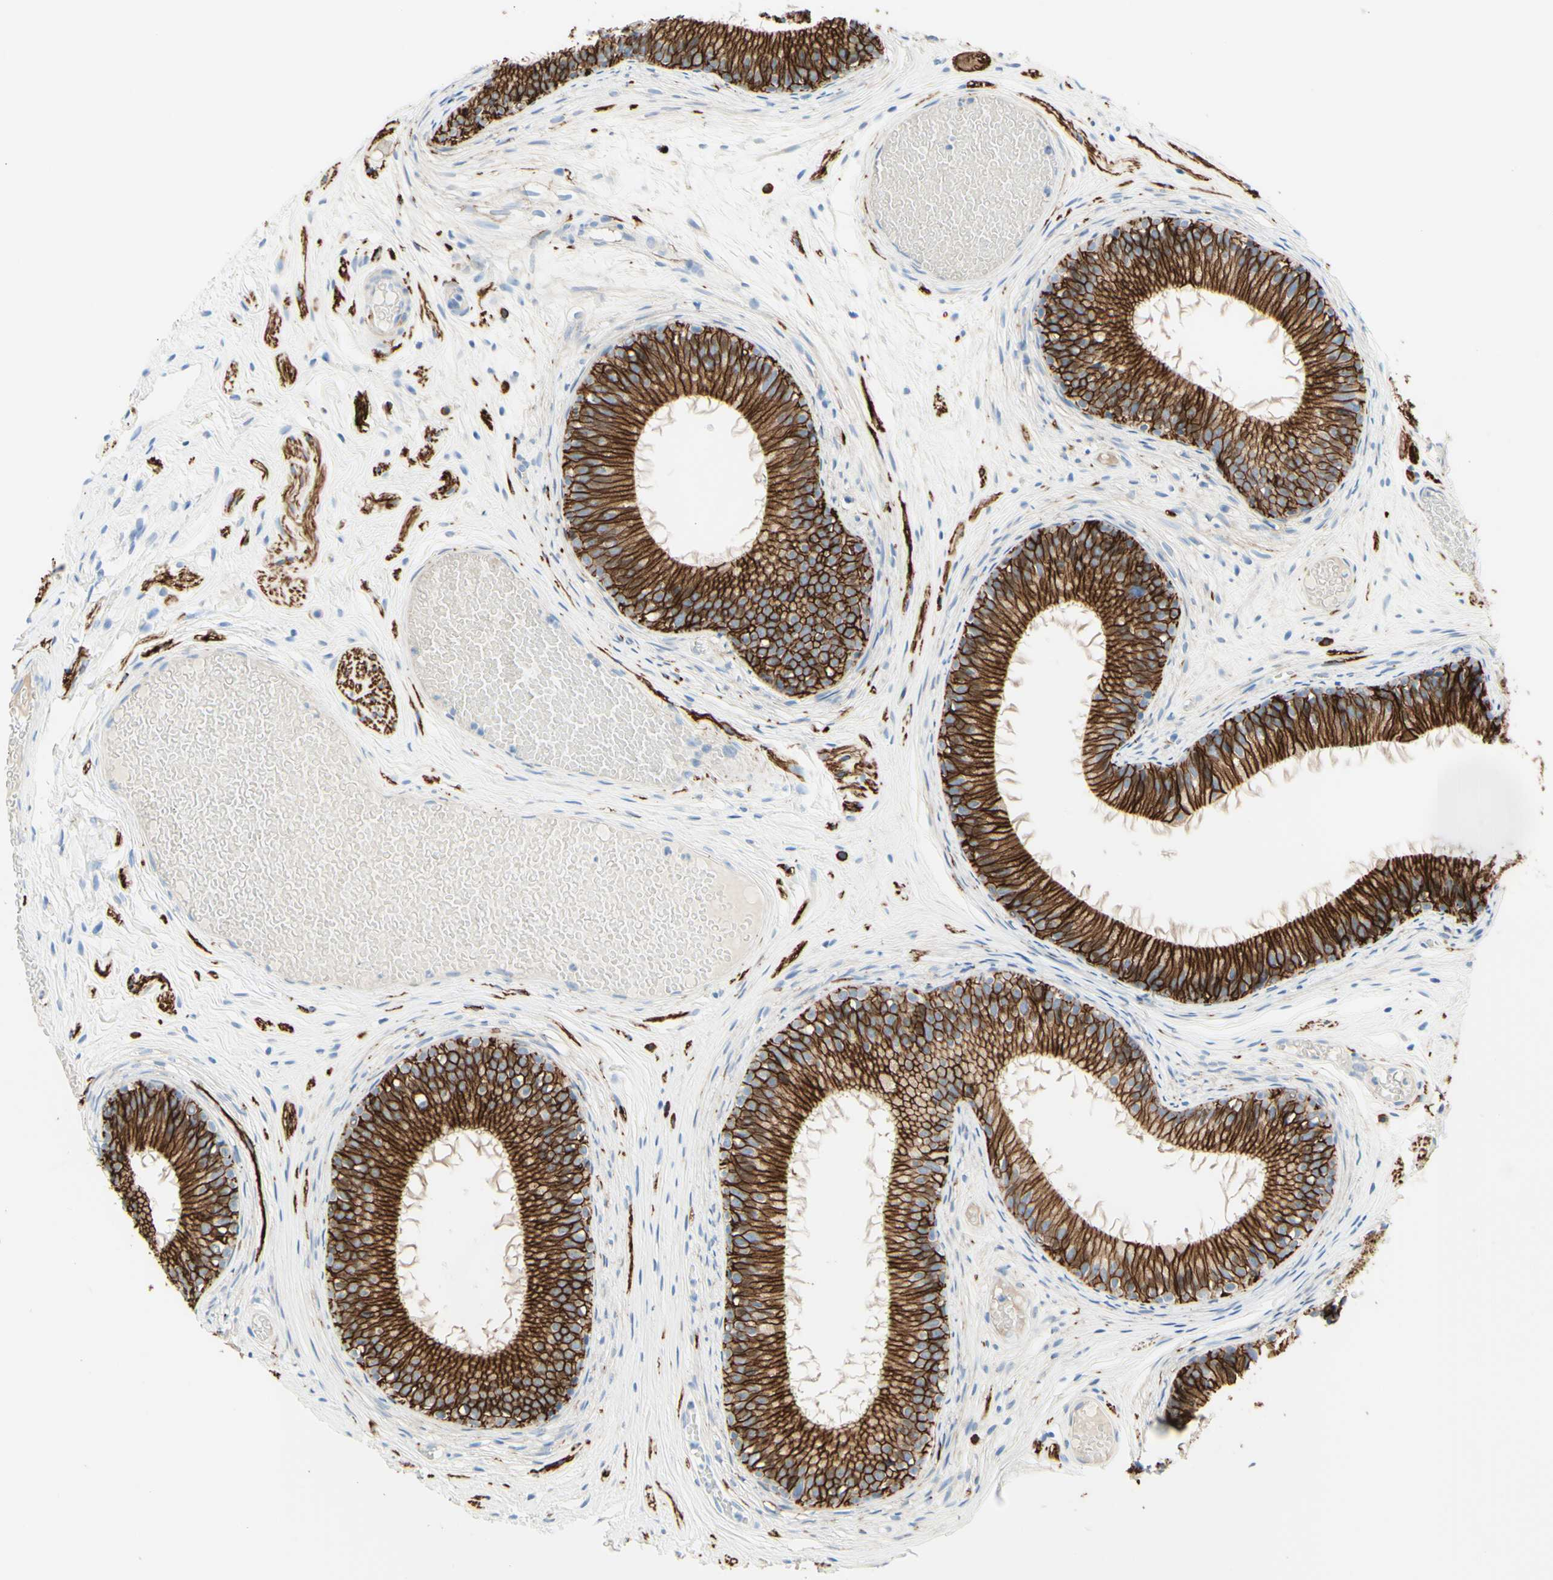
{"staining": {"intensity": "strong", "quantity": ">75%", "location": "cytoplasmic/membranous"}, "tissue": "epididymis", "cell_type": "Glandular cells", "image_type": "normal", "snomed": [{"axis": "morphology", "description": "Normal tissue, NOS"}, {"axis": "morphology", "description": "Atrophy, NOS"}, {"axis": "topography", "description": "Testis"}, {"axis": "topography", "description": "Epididymis"}], "caption": "Epididymis stained with DAB IHC exhibits high levels of strong cytoplasmic/membranous positivity in approximately >75% of glandular cells. The protein is stained brown, and the nuclei are stained in blue (DAB IHC with brightfield microscopy, high magnification).", "gene": "ALCAM", "patient": {"sex": "male", "age": 18}}